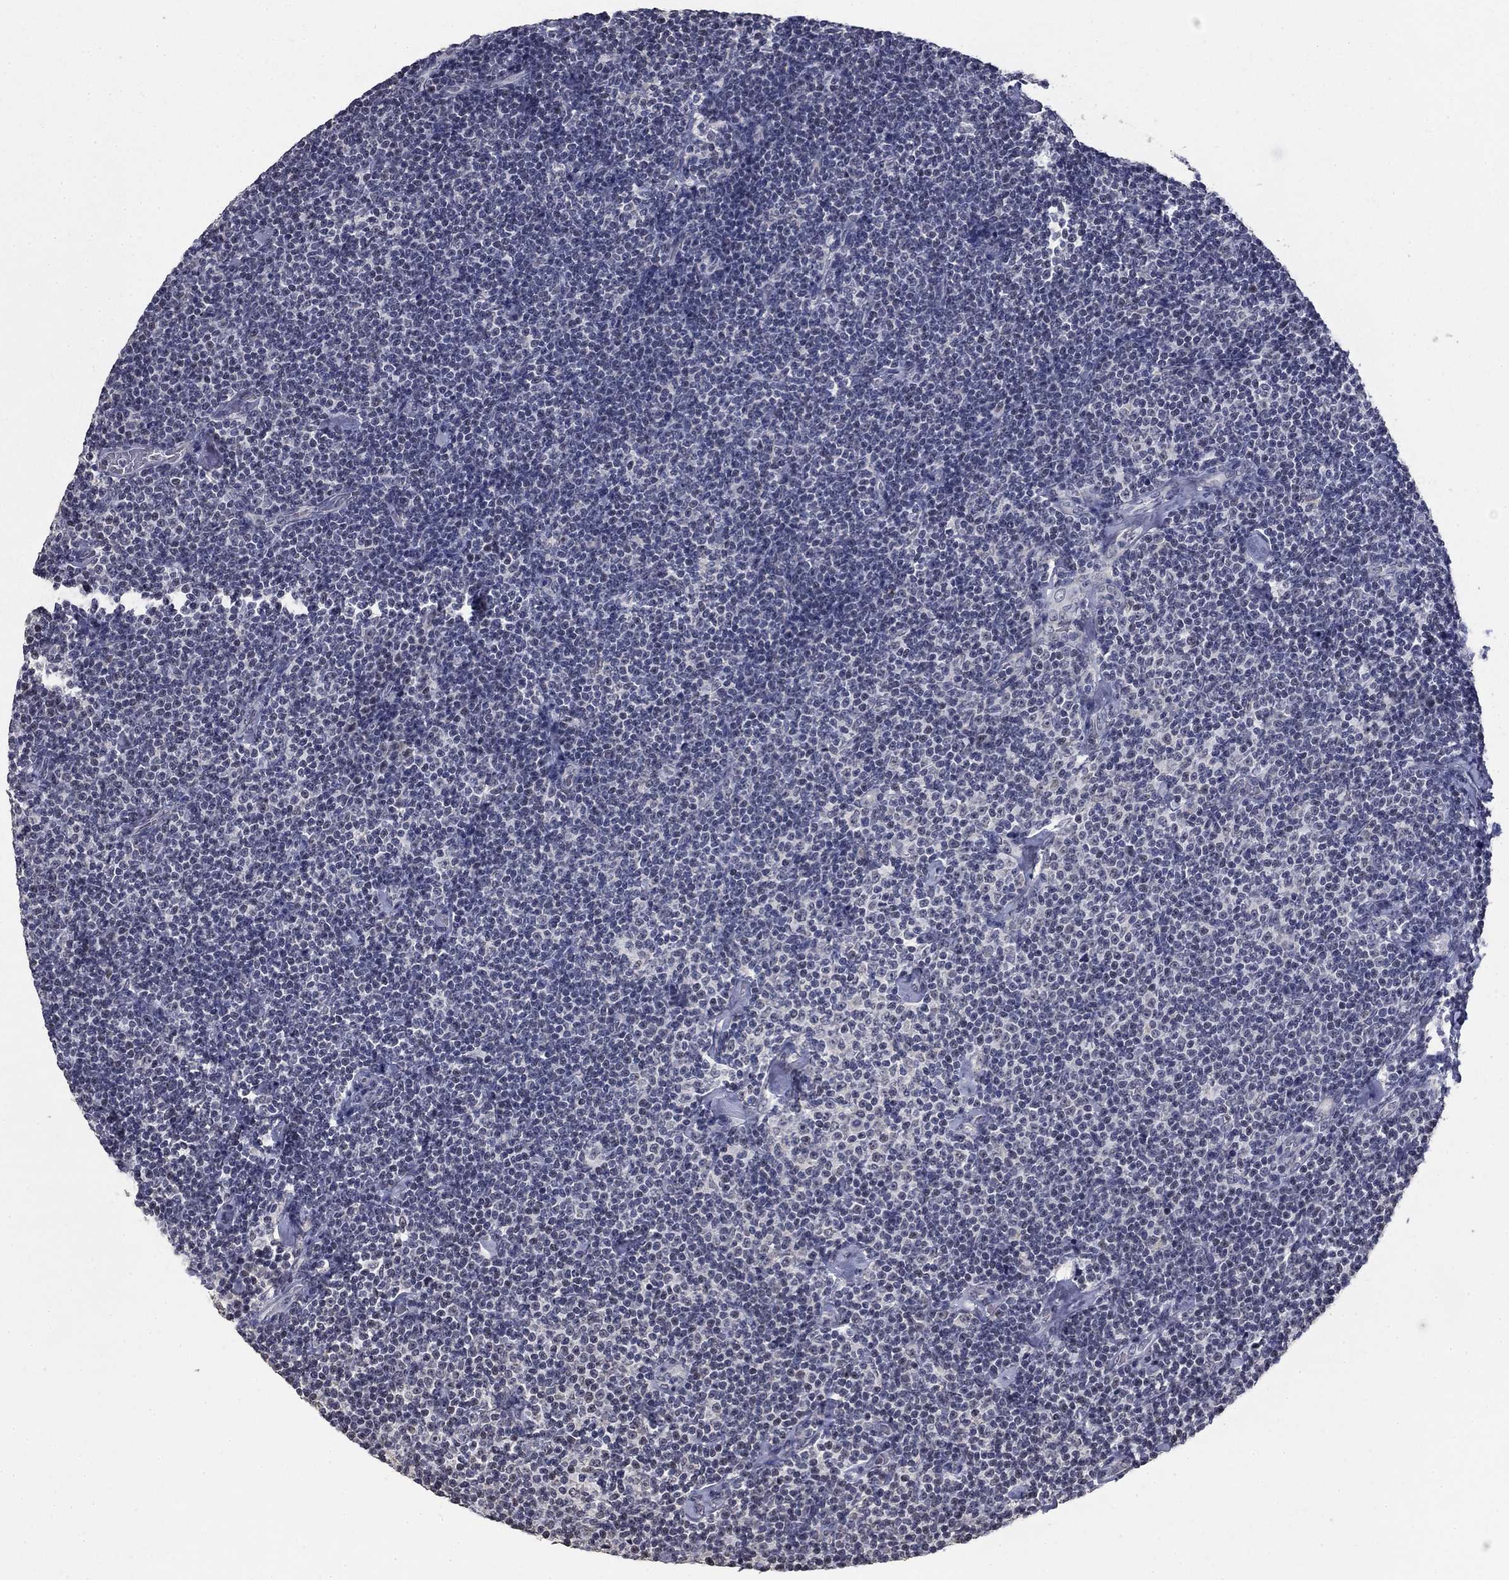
{"staining": {"intensity": "negative", "quantity": "none", "location": "none"}, "tissue": "lymphoma", "cell_type": "Tumor cells", "image_type": "cancer", "snomed": [{"axis": "morphology", "description": "Malignant lymphoma, non-Hodgkin's type, Low grade"}, {"axis": "topography", "description": "Lymph node"}], "caption": "DAB (3,3'-diaminobenzidine) immunohistochemical staining of low-grade malignant lymphoma, non-Hodgkin's type shows no significant positivity in tumor cells.", "gene": "SPATA33", "patient": {"sex": "male", "age": 81}}